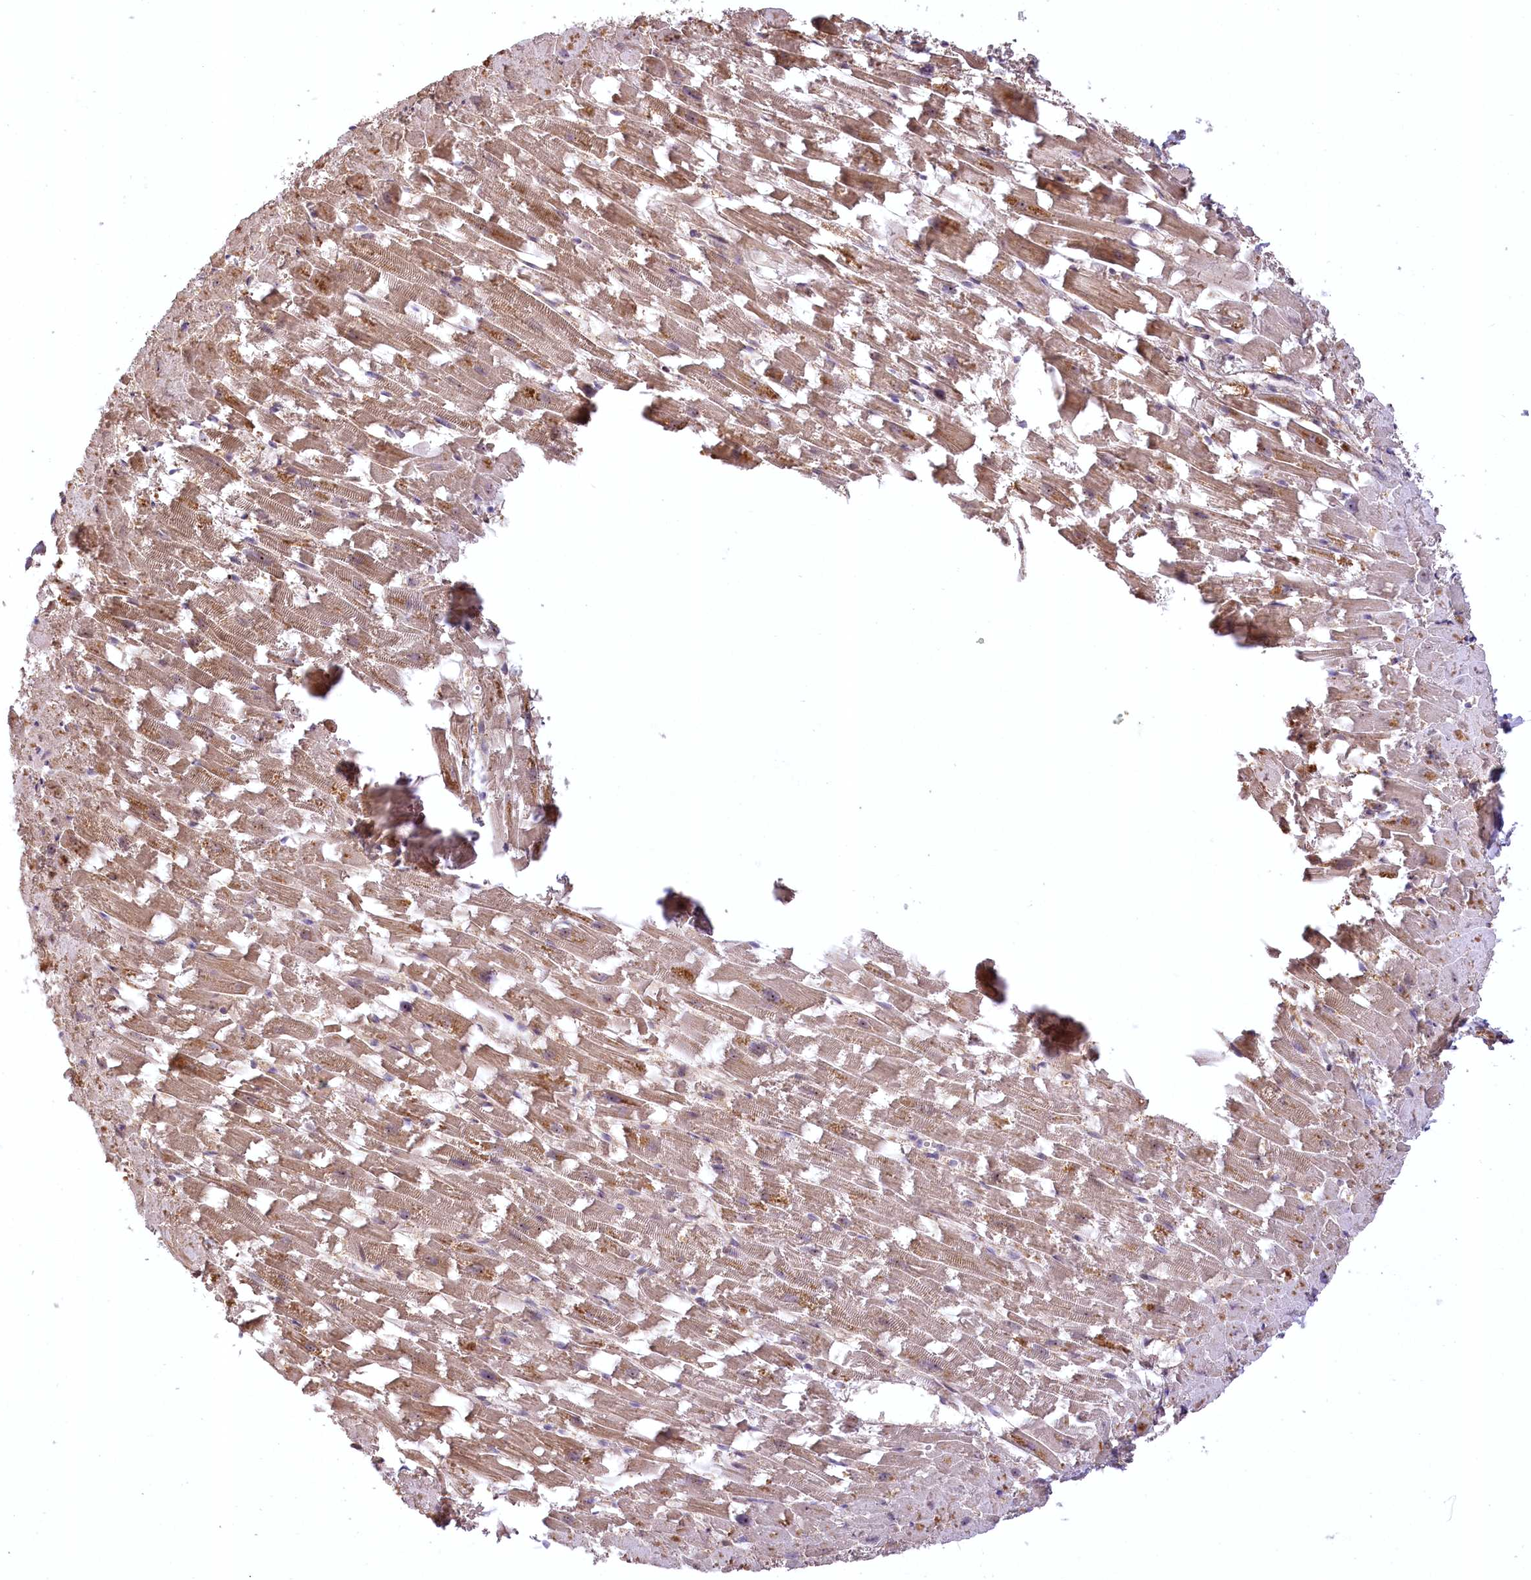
{"staining": {"intensity": "weak", "quantity": ">75%", "location": "cytoplasmic/membranous"}, "tissue": "heart muscle", "cell_type": "Cardiomyocytes", "image_type": "normal", "snomed": [{"axis": "morphology", "description": "Normal tissue, NOS"}, {"axis": "topography", "description": "Heart"}], "caption": "Cardiomyocytes demonstrate weak cytoplasmic/membranous staining in approximately >75% of cells in normal heart muscle.", "gene": "SERGEF", "patient": {"sex": "female", "age": 64}}